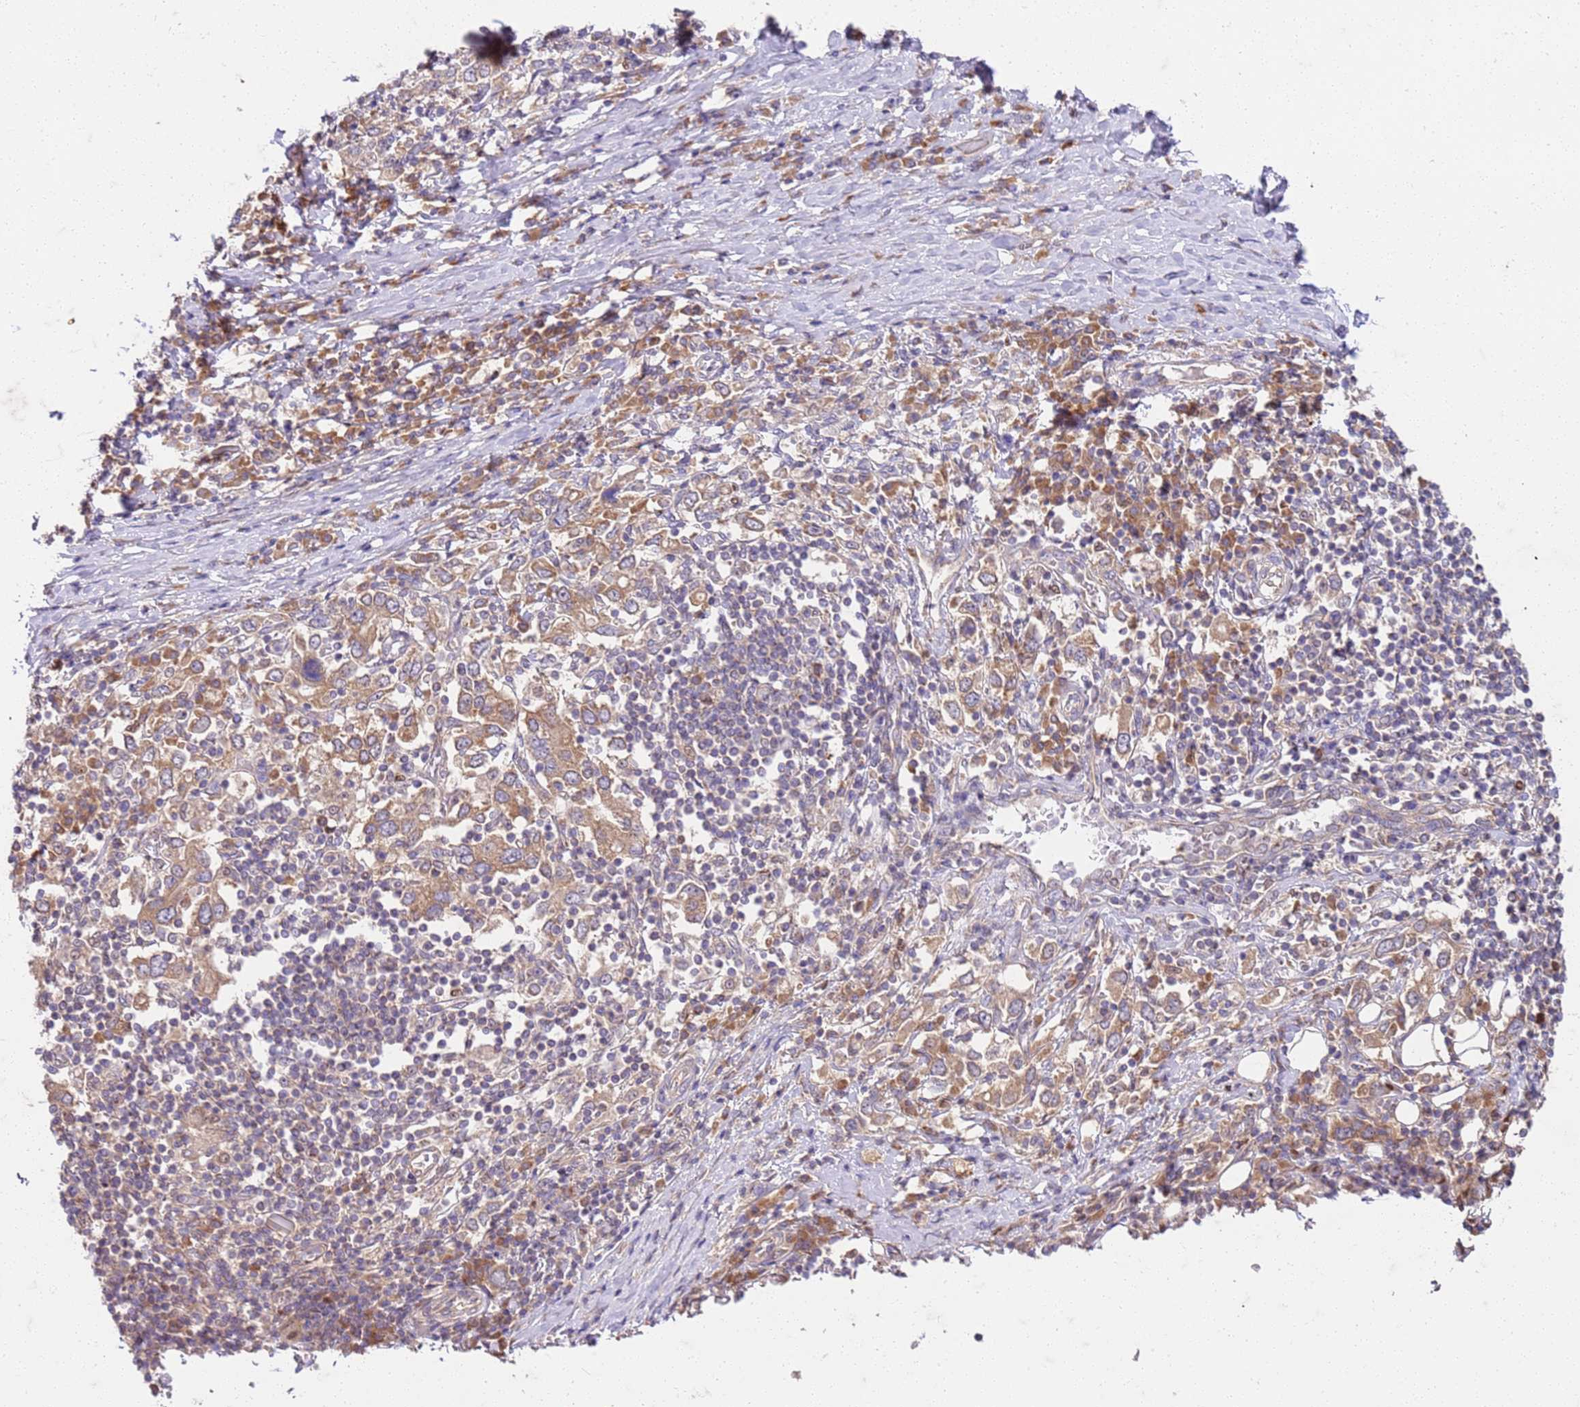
{"staining": {"intensity": "moderate", "quantity": ">75%", "location": "cytoplasmic/membranous"}, "tissue": "stomach cancer", "cell_type": "Tumor cells", "image_type": "cancer", "snomed": [{"axis": "morphology", "description": "Adenocarcinoma, NOS"}, {"axis": "topography", "description": "Stomach, upper"}, {"axis": "topography", "description": "Stomach"}], "caption": "The histopathology image shows immunohistochemical staining of stomach cancer (adenocarcinoma). There is moderate cytoplasmic/membranous staining is seen in about >75% of tumor cells. (Stains: DAB (3,3'-diaminobenzidine) in brown, nuclei in blue, Microscopy: brightfield microscopy at high magnification).", "gene": "OSBP", "patient": {"sex": "male", "age": 62}}